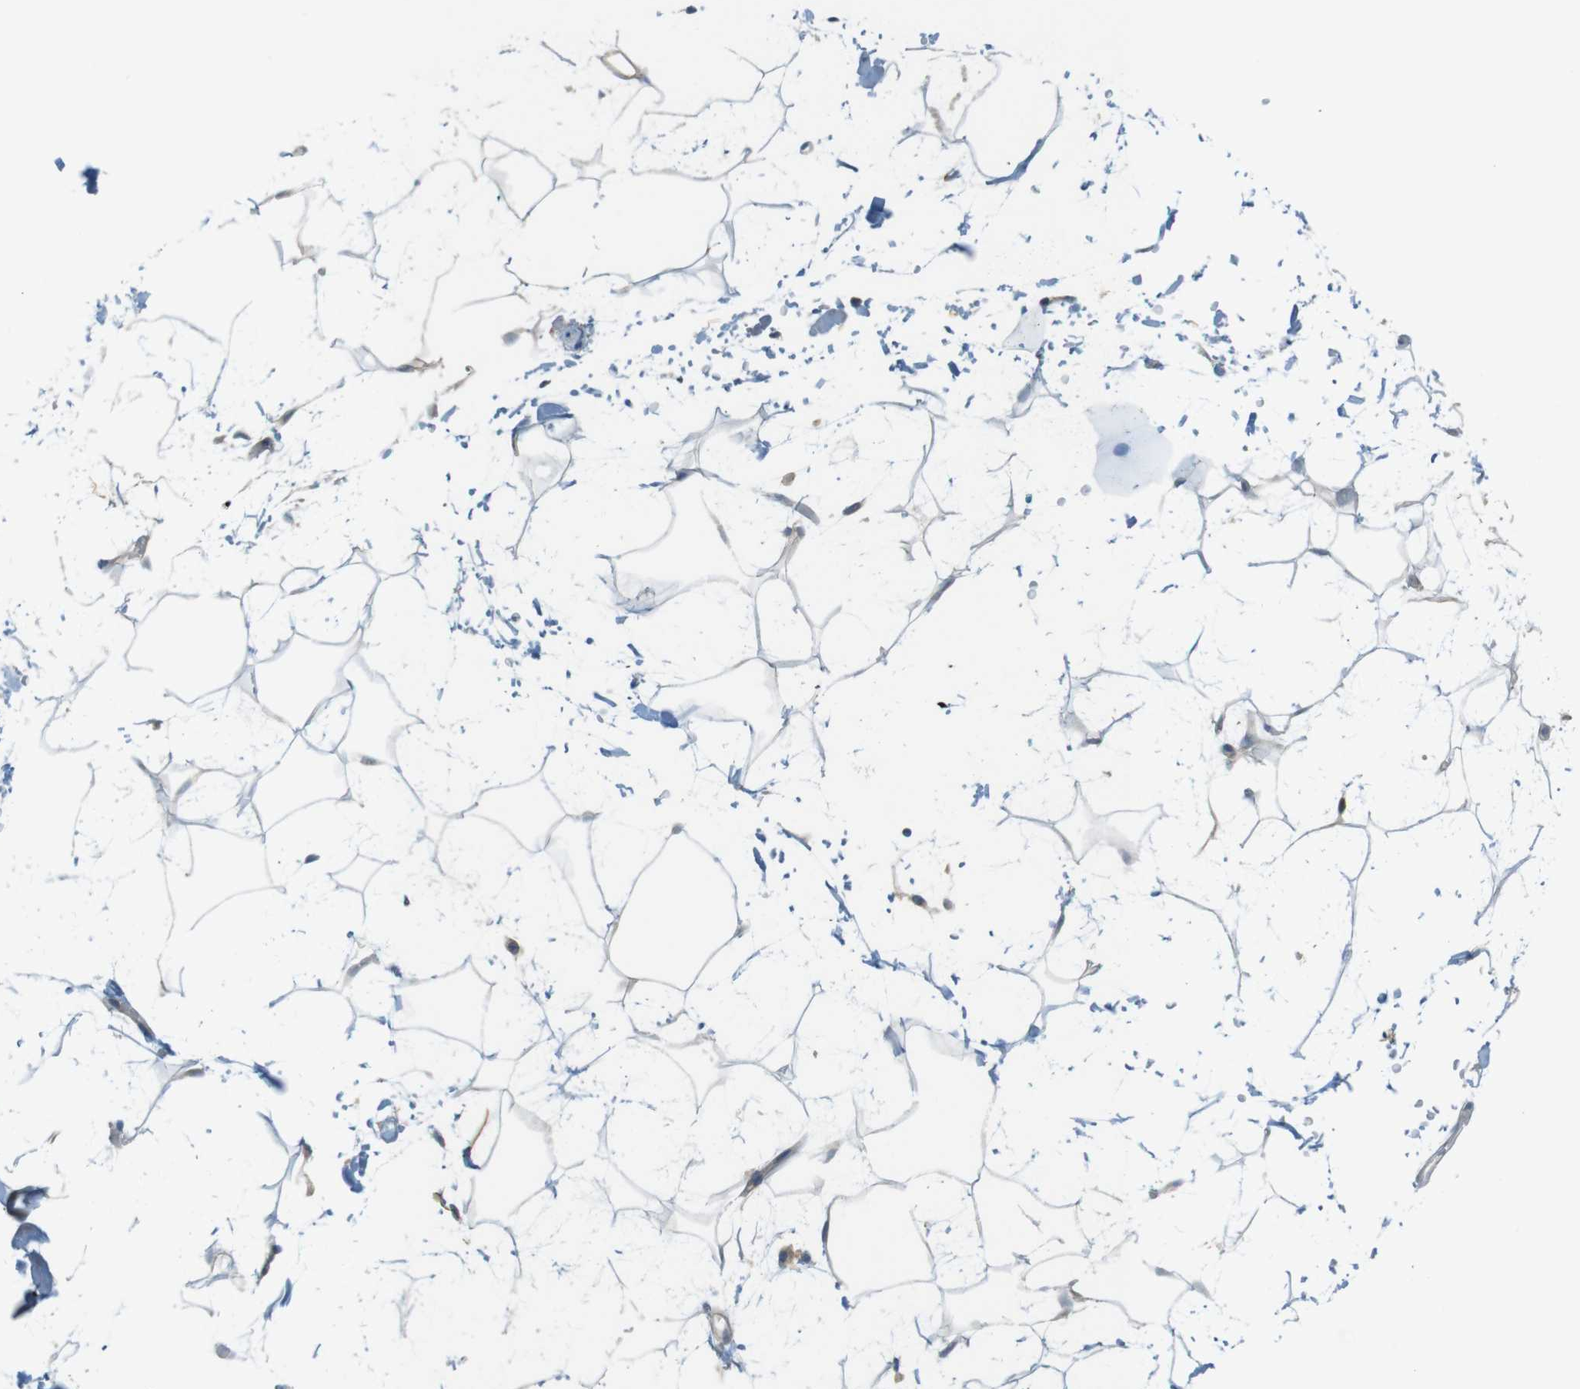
{"staining": {"intensity": "weak", "quantity": "25%-75%", "location": "cytoplasmic/membranous"}, "tissue": "adipose tissue", "cell_type": "Adipocytes", "image_type": "normal", "snomed": [{"axis": "morphology", "description": "Normal tissue, NOS"}, {"axis": "topography", "description": "Soft tissue"}], "caption": "Protein expression analysis of benign adipose tissue demonstrates weak cytoplasmic/membranous expression in approximately 25%-75% of adipocytes. (DAB IHC with brightfield microscopy, high magnification).", "gene": "UGT8", "patient": {"sex": "male", "age": 72}}